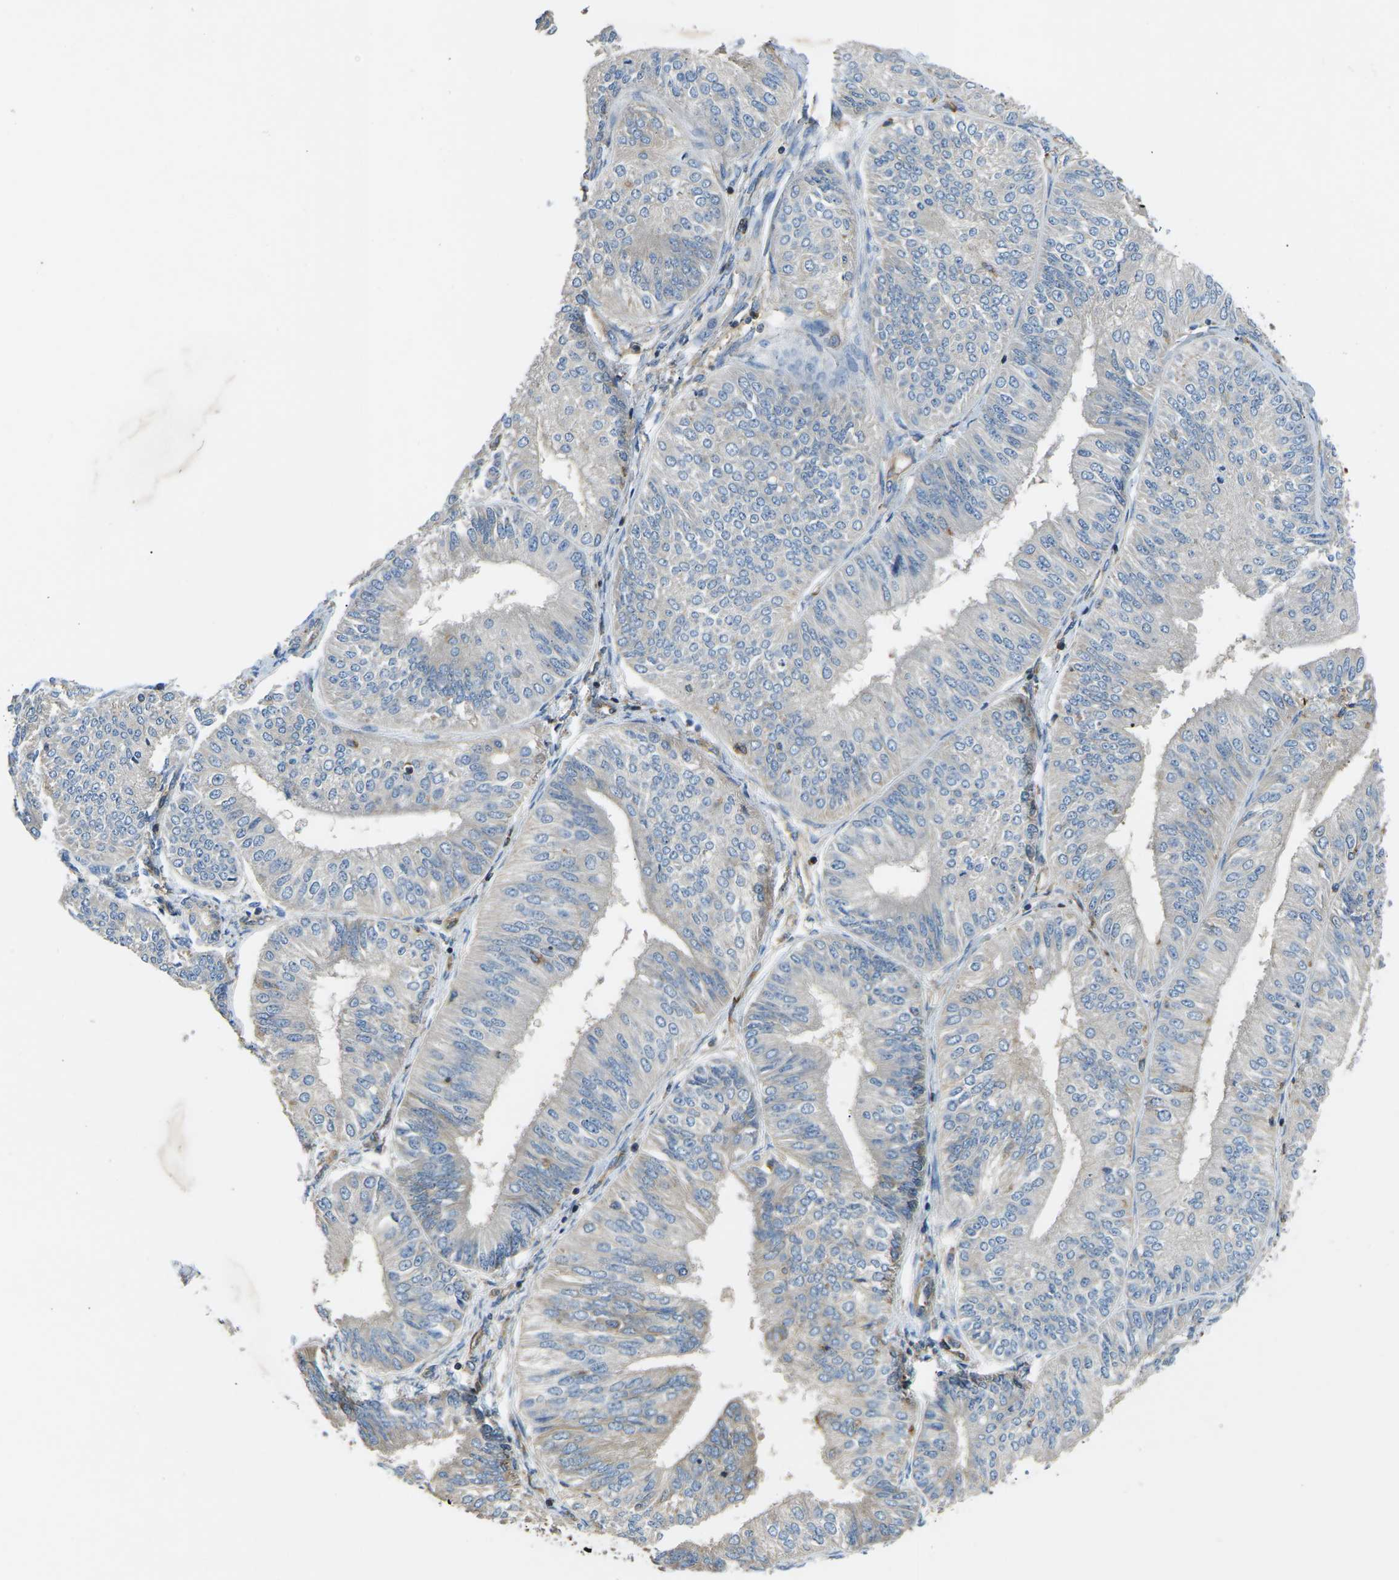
{"staining": {"intensity": "negative", "quantity": "none", "location": "none"}, "tissue": "endometrial cancer", "cell_type": "Tumor cells", "image_type": "cancer", "snomed": [{"axis": "morphology", "description": "Adenocarcinoma, NOS"}, {"axis": "topography", "description": "Endometrium"}], "caption": "The immunohistochemistry (IHC) image has no significant positivity in tumor cells of endometrial cancer tissue. The staining is performed using DAB brown chromogen with nuclei counter-stained in using hematoxylin.", "gene": "KCNJ15", "patient": {"sex": "female", "age": 58}}